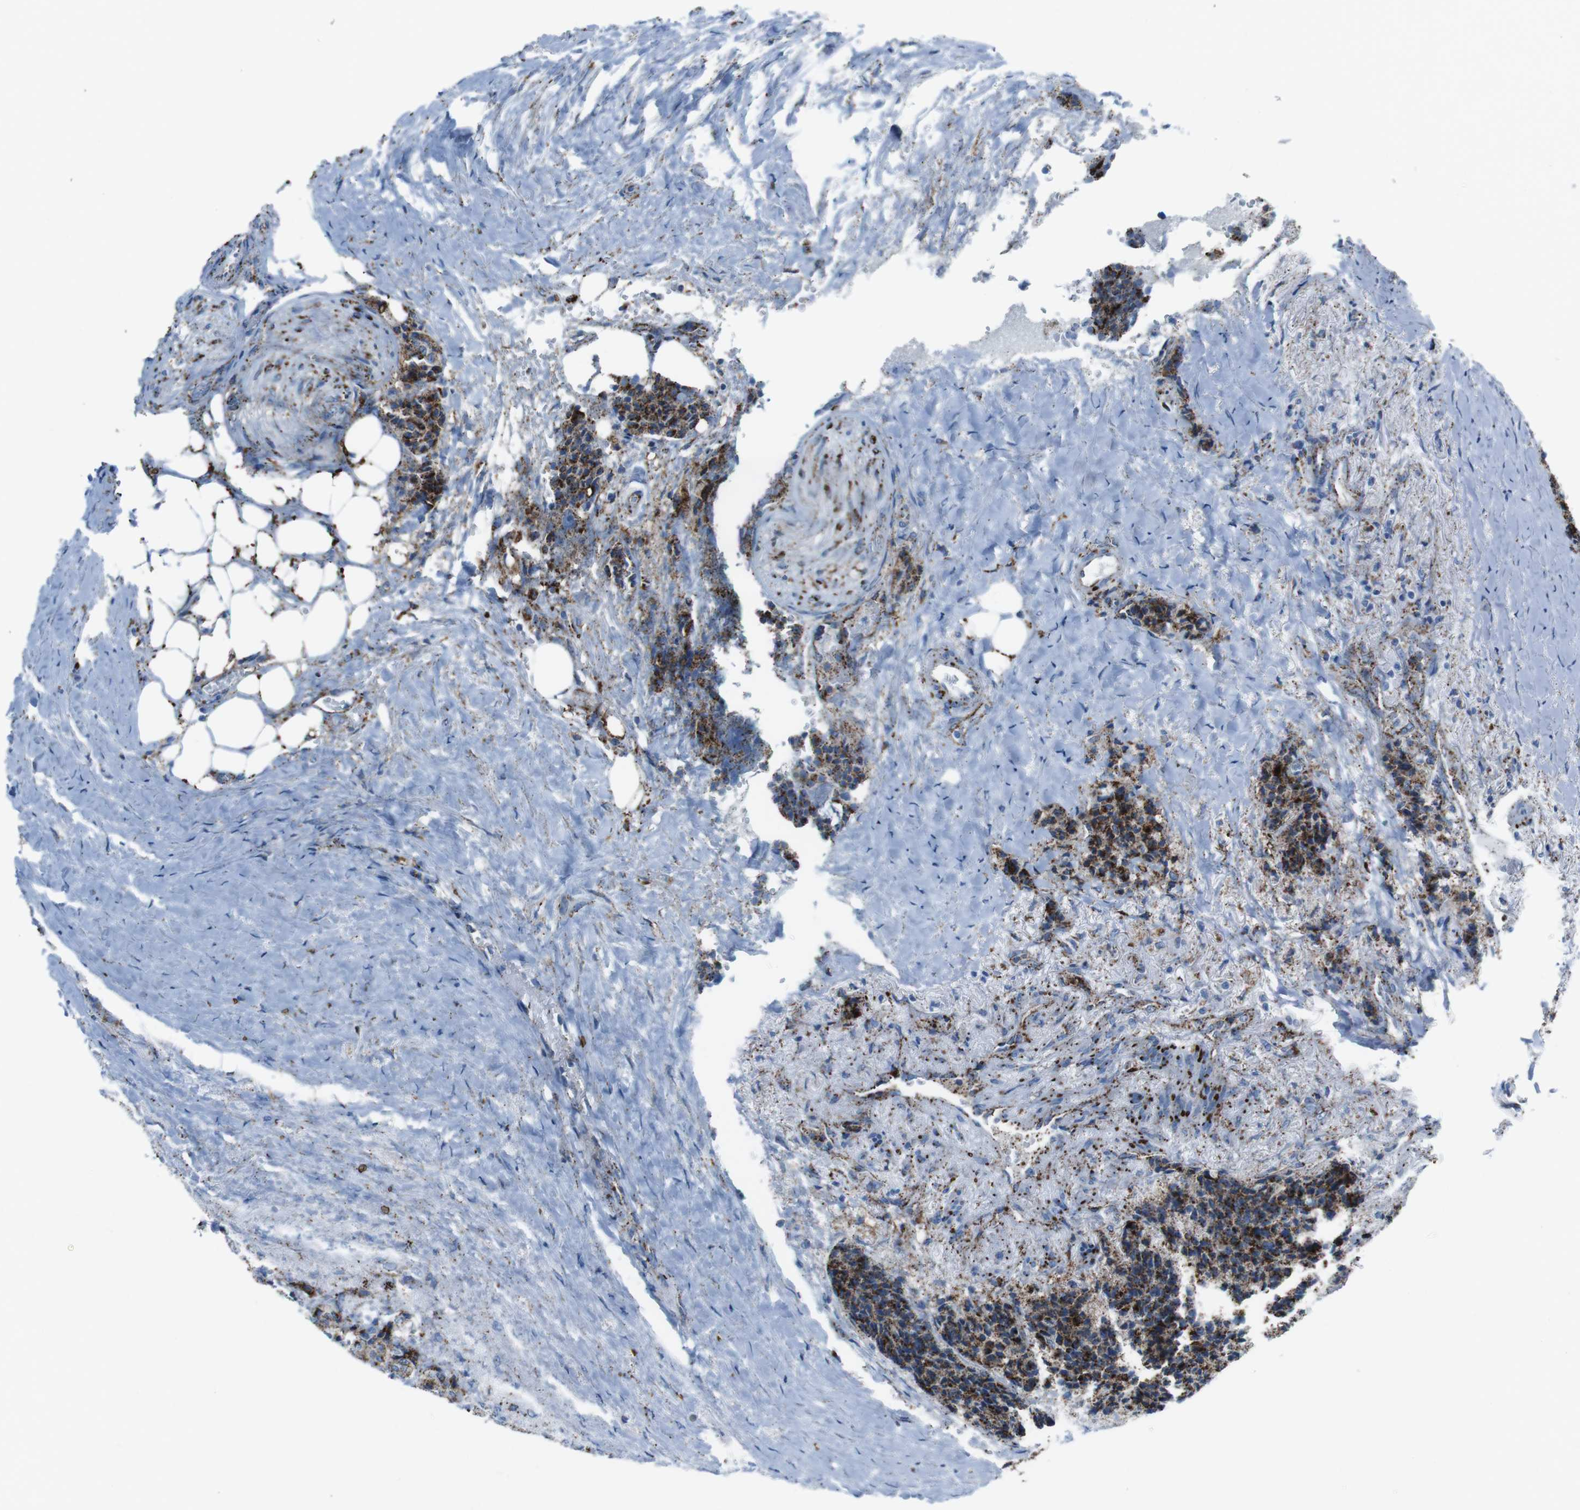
{"staining": {"intensity": "strong", "quantity": ">75%", "location": "cytoplasmic/membranous"}, "tissue": "carcinoid", "cell_type": "Tumor cells", "image_type": "cancer", "snomed": [{"axis": "morphology", "description": "Carcinoid, malignant, NOS"}, {"axis": "topography", "description": "Colon"}], "caption": "A brown stain labels strong cytoplasmic/membranous expression of a protein in human carcinoid tumor cells.", "gene": "SCARB2", "patient": {"sex": "female", "age": 61}}